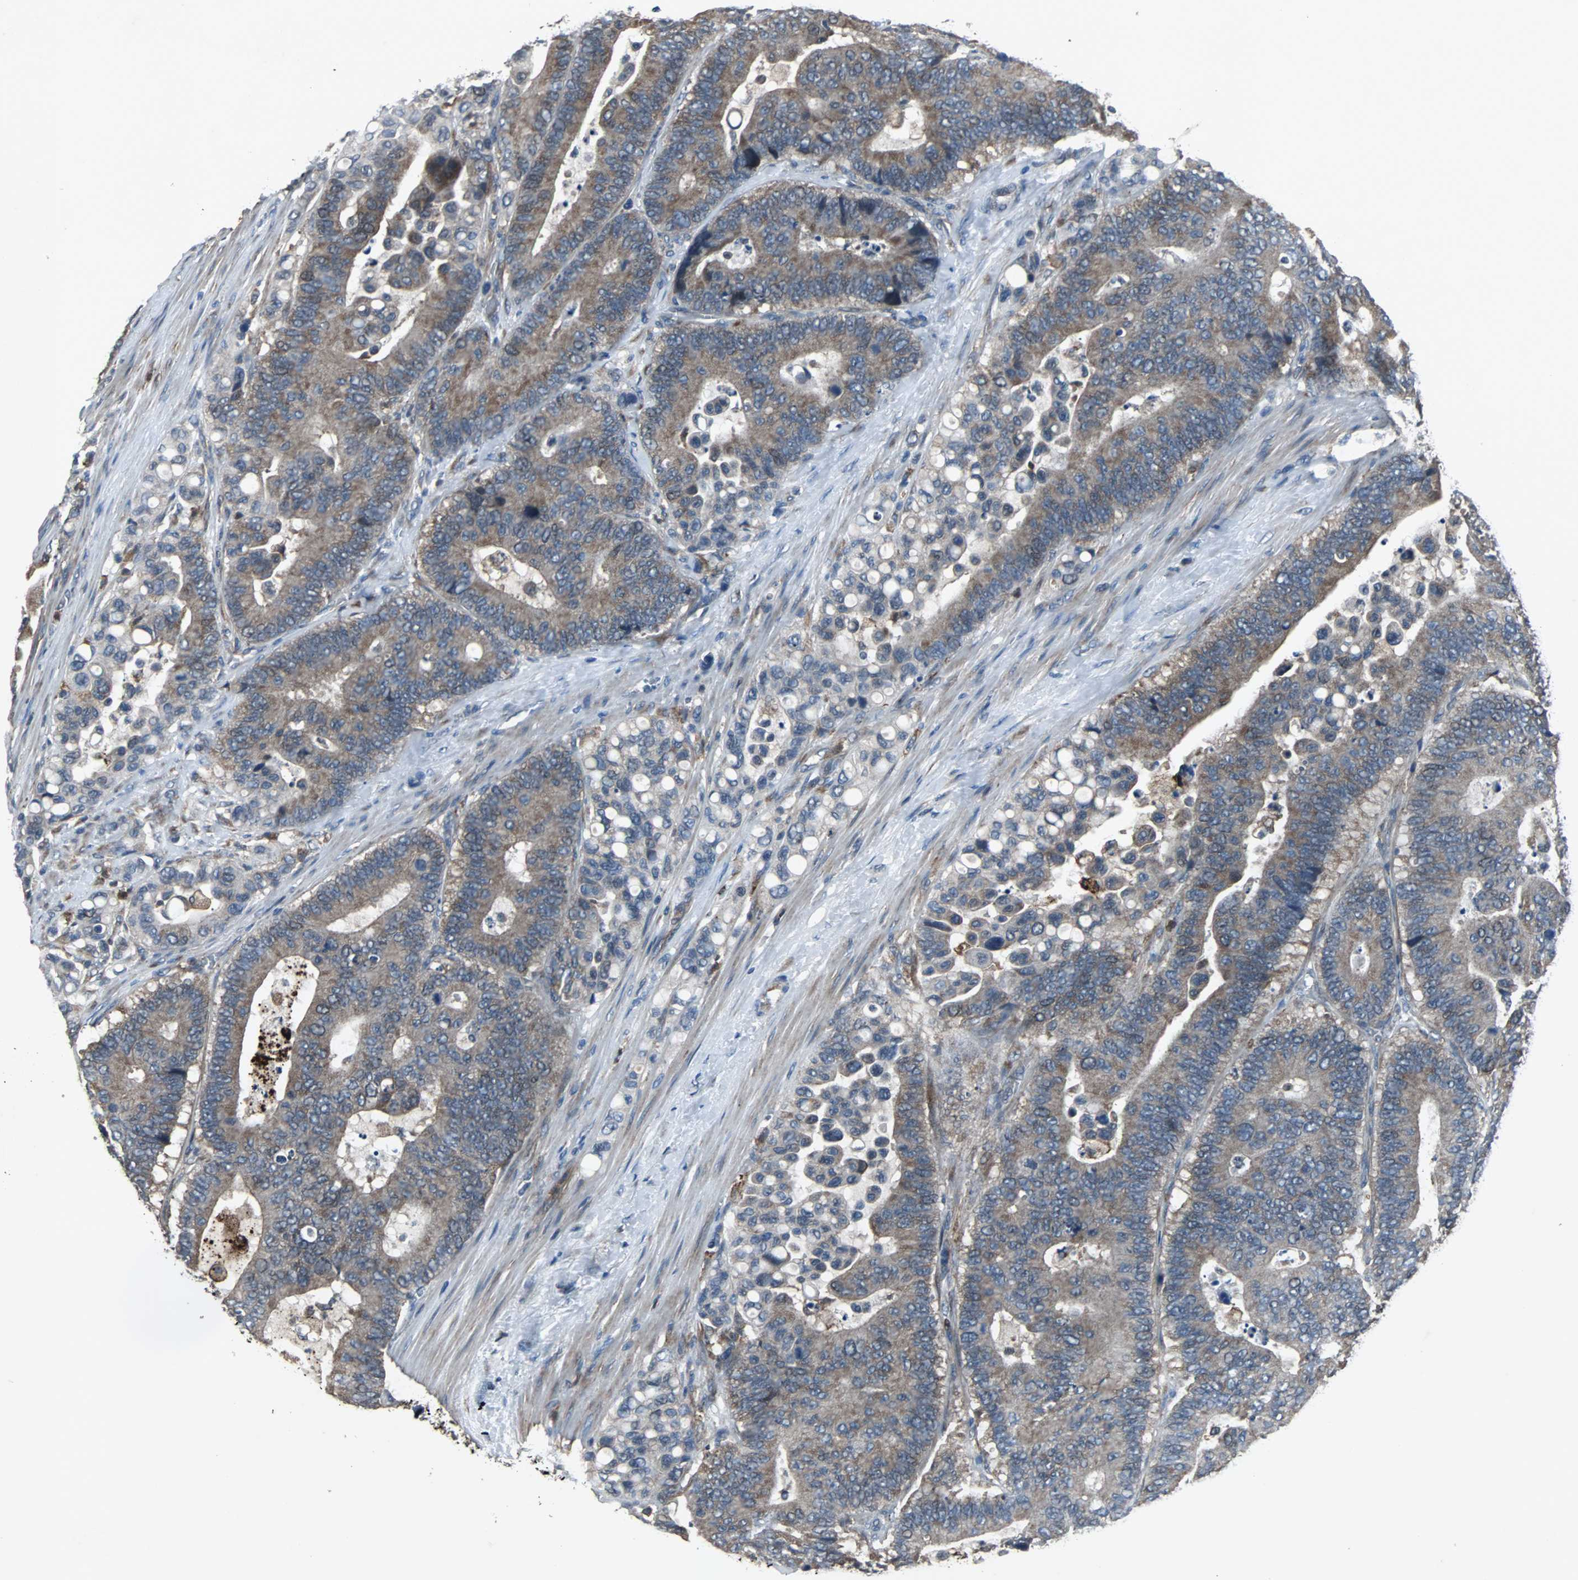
{"staining": {"intensity": "moderate", "quantity": ">75%", "location": "cytoplasmic/membranous"}, "tissue": "colorectal cancer", "cell_type": "Tumor cells", "image_type": "cancer", "snomed": [{"axis": "morphology", "description": "Normal tissue, NOS"}, {"axis": "morphology", "description": "Adenocarcinoma, NOS"}, {"axis": "topography", "description": "Colon"}], "caption": "Human adenocarcinoma (colorectal) stained with a brown dye demonstrates moderate cytoplasmic/membranous positive positivity in approximately >75% of tumor cells.", "gene": "SOS1", "patient": {"sex": "male", "age": 82}}